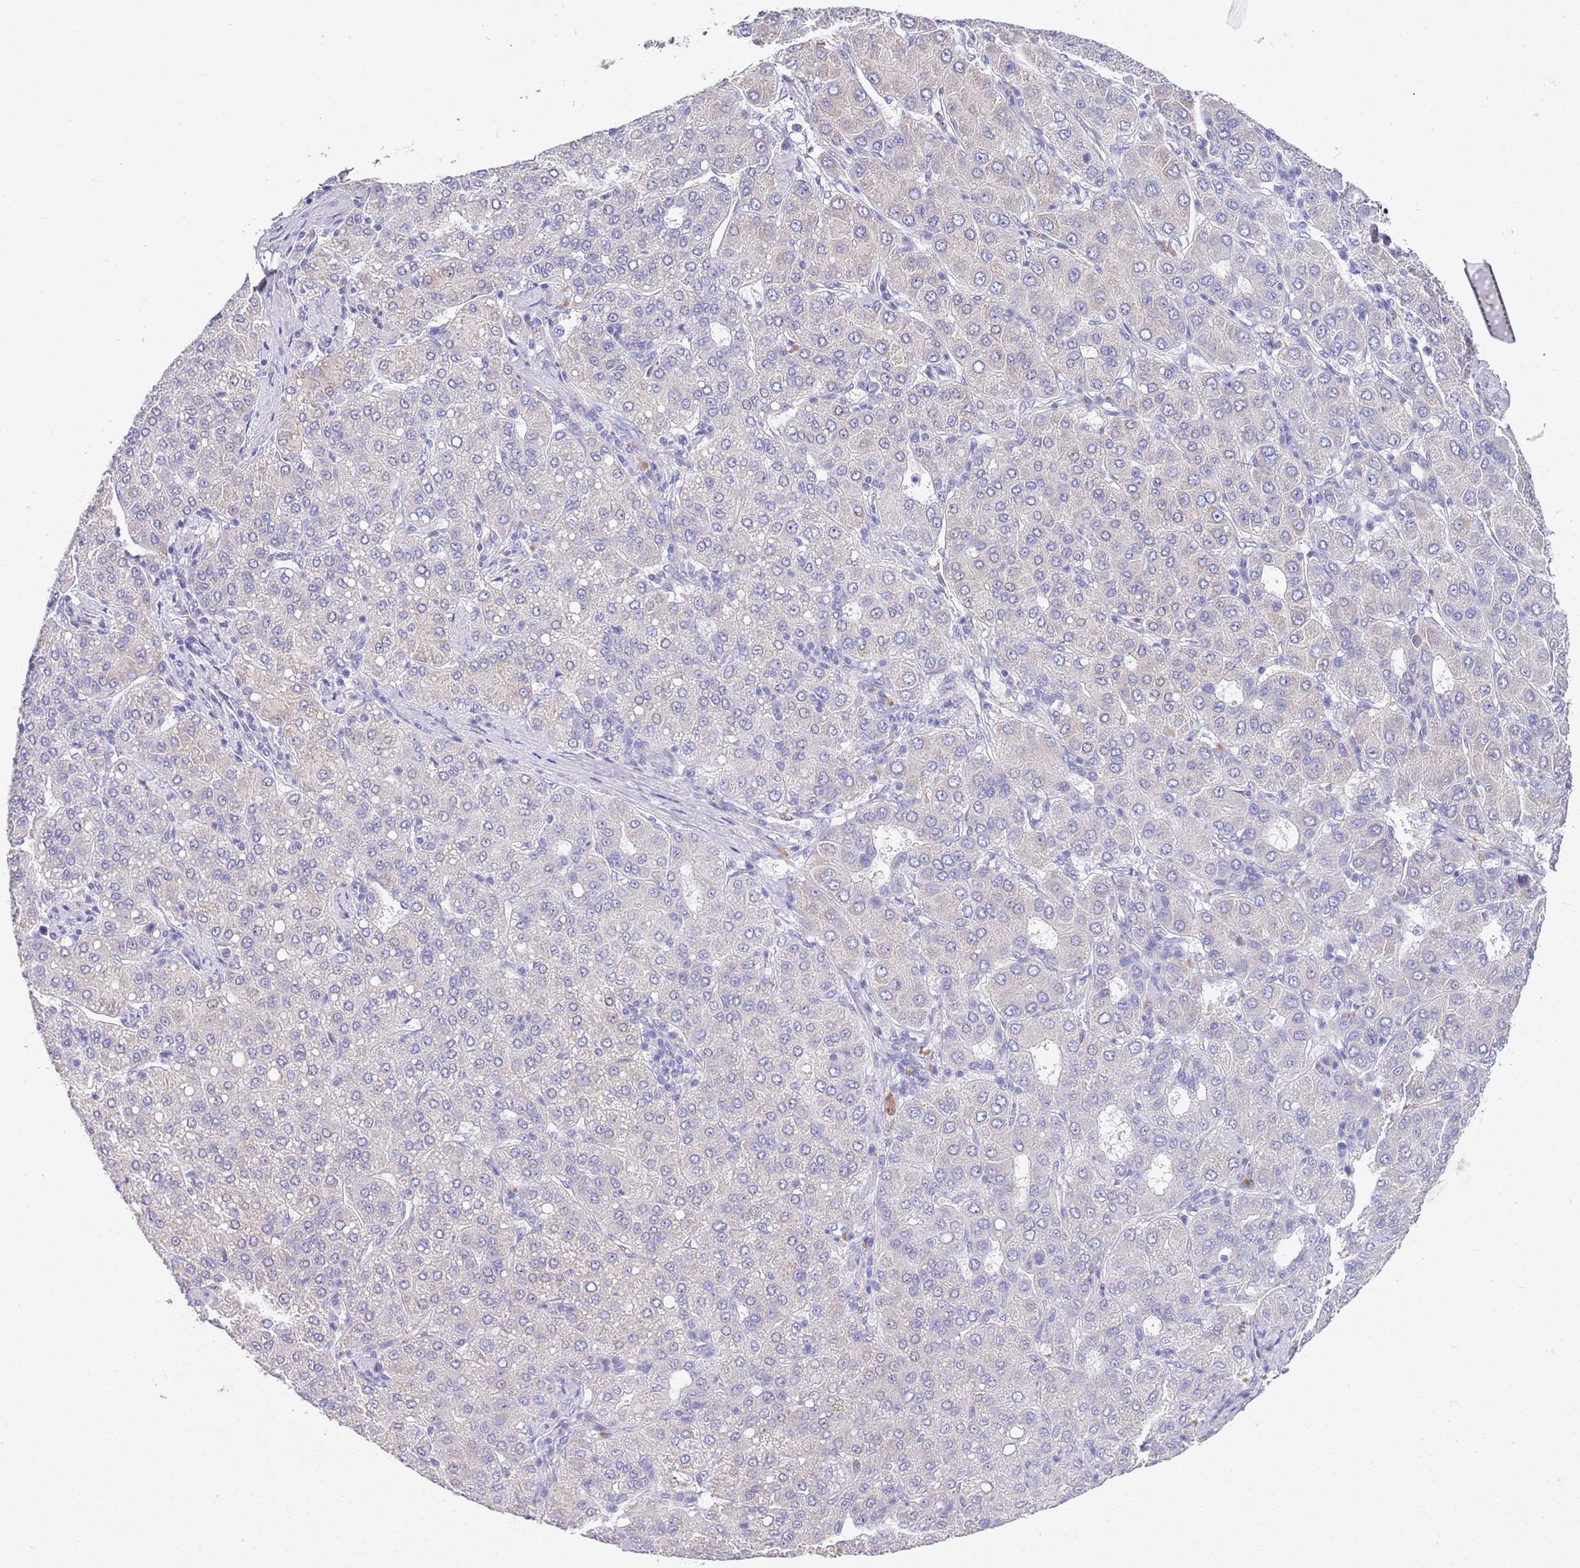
{"staining": {"intensity": "negative", "quantity": "none", "location": "none"}, "tissue": "liver cancer", "cell_type": "Tumor cells", "image_type": "cancer", "snomed": [{"axis": "morphology", "description": "Carcinoma, Hepatocellular, NOS"}, {"axis": "topography", "description": "Liver"}], "caption": "The image shows no significant staining in tumor cells of hepatocellular carcinoma (liver).", "gene": "BRMS1L", "patient": {"sex": "male", "age": 65}}